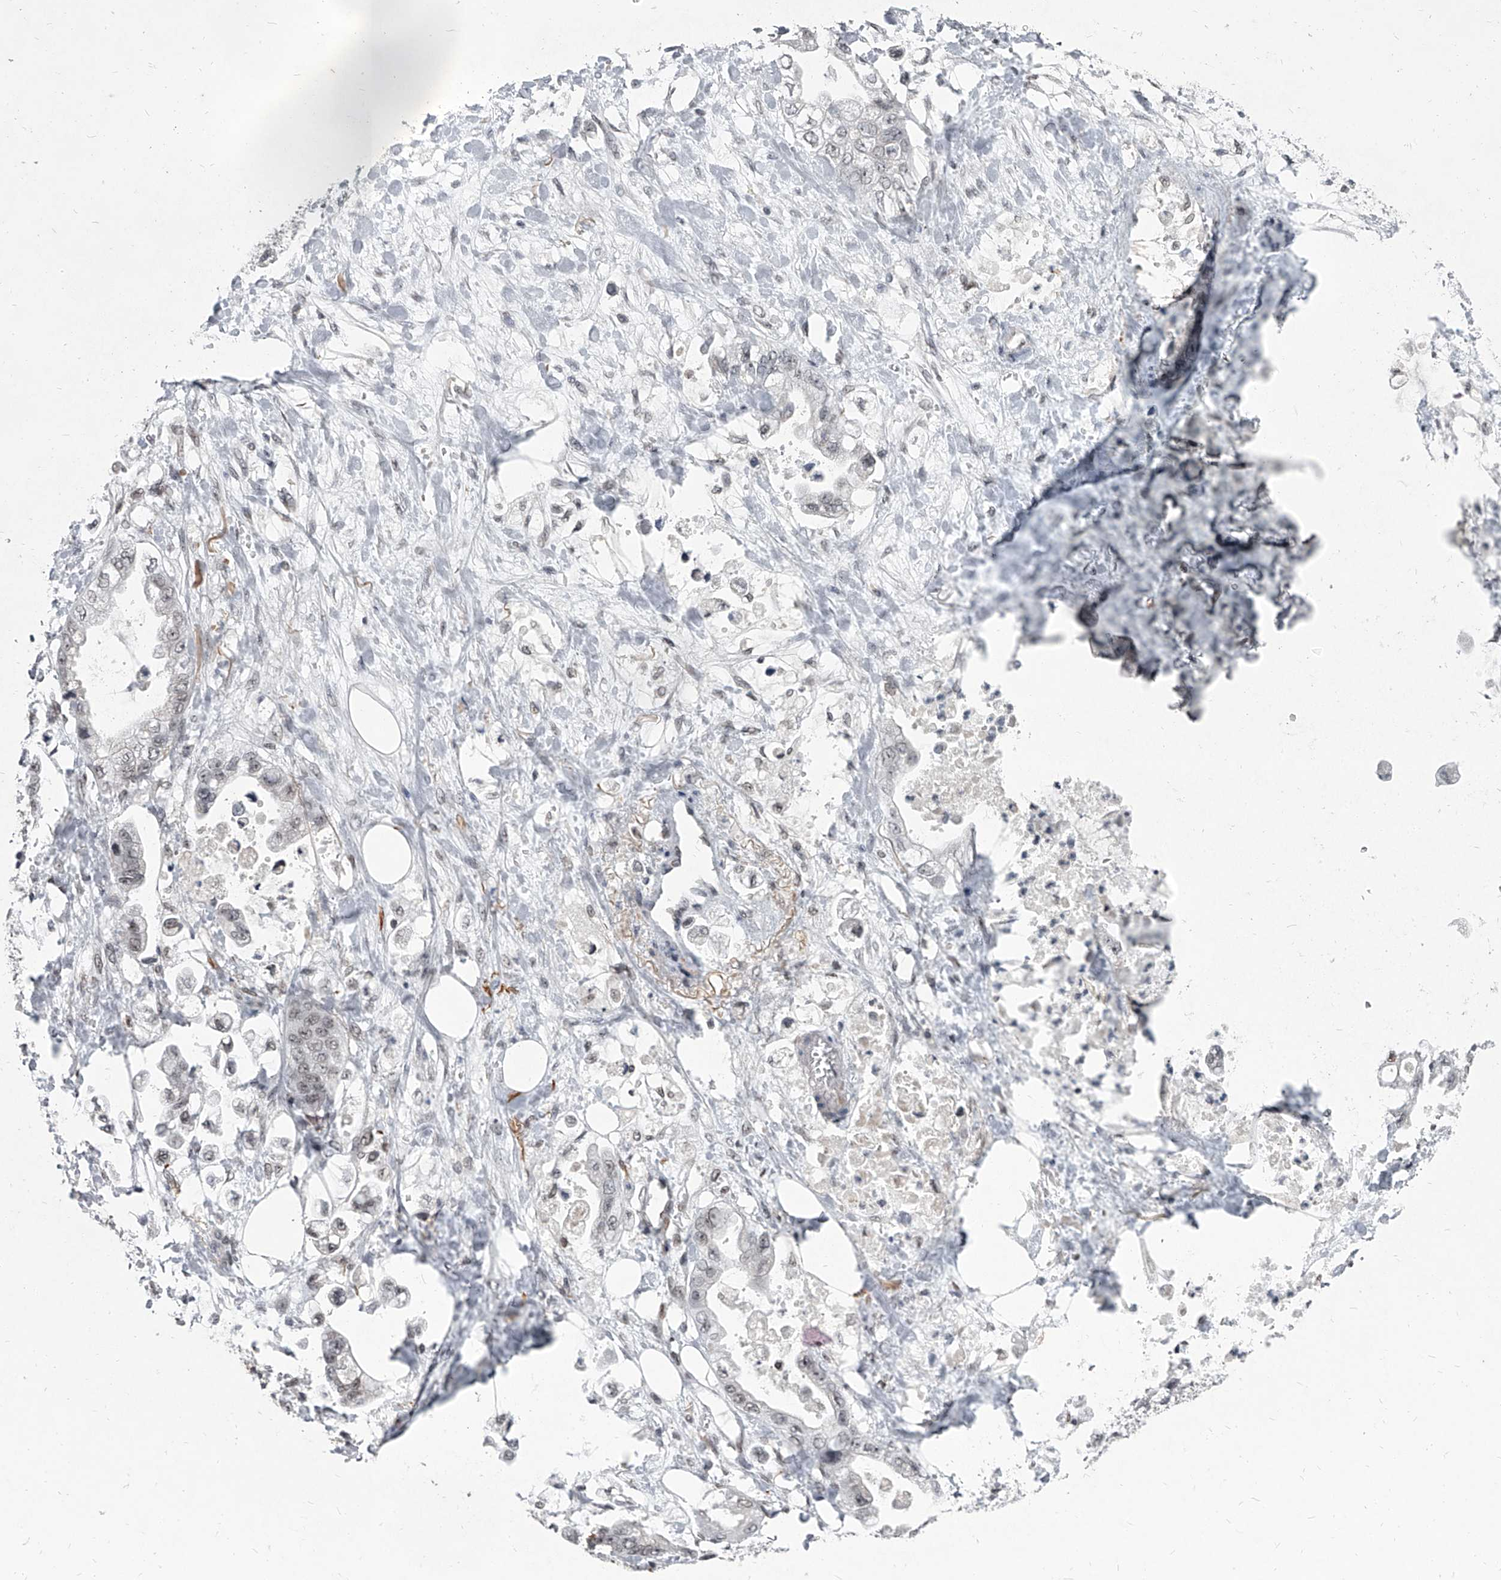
{"staining": {"intensity": "weak", "quantity": "<25%", "location": "nuclear"}, "tissue": "stomach cancer", "cell_type": "Tumor cells", "image_type": "cancer", "snomed": [{"axis": "morphology", "description": "Adenocarcinoma, NOS"}, {"axis": "topography", "description": "Stomach"}], "caption": "DAB (3,3'-diaminobenzidine) immunohistochemical staining of adenocarcinoma (stomach) reveals no significant staining in tumor cells.", "gene": "PPIL4", "patient": {"sex": "male", "age": 62}}